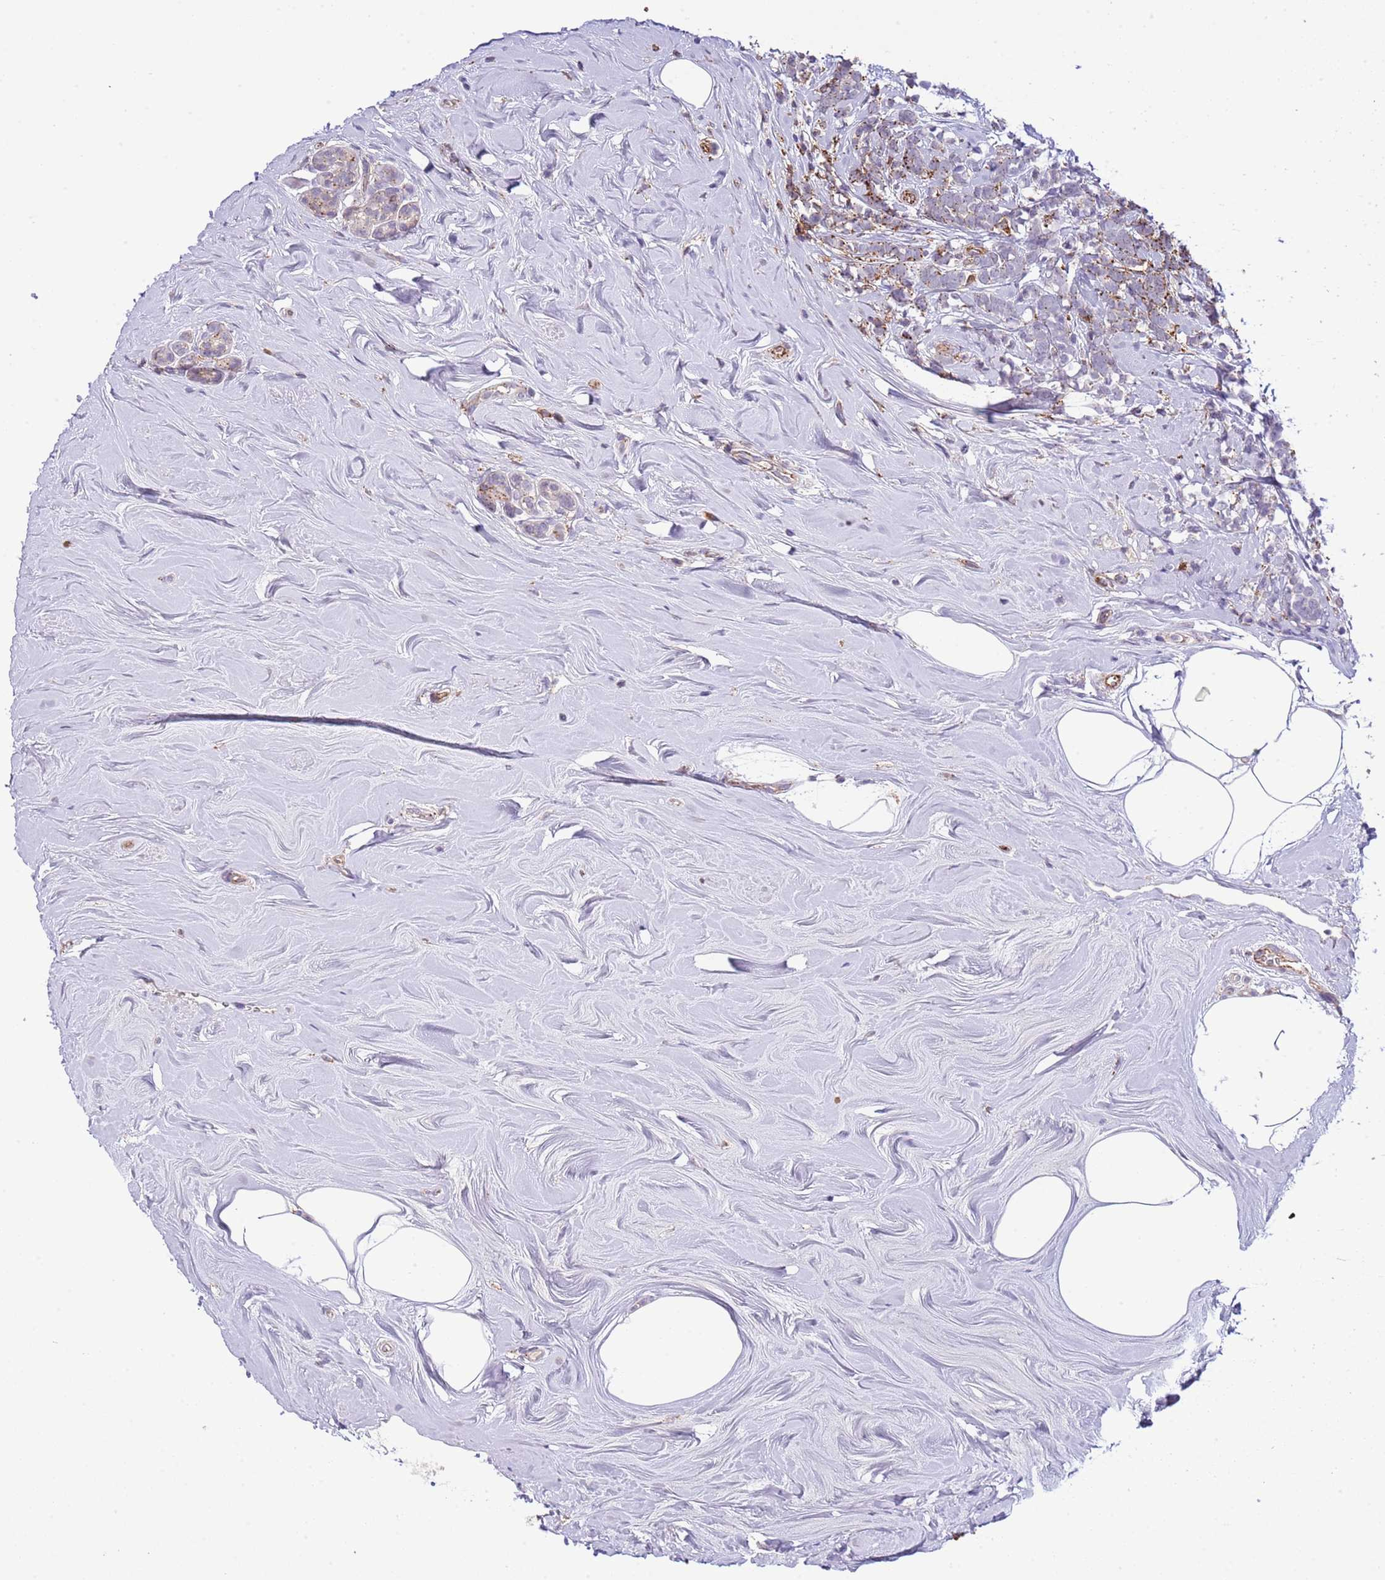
{"staining": {"intensity": "moderate", "quantity": "<25%", "location": "cytoplasmic/membranous"}, "tissue": "breast cancer", "cell_type": "Tumor cells", "image_type": "cancer", "snomed": [{"axis": "morphology", "description": "Lobular carcinoma"}, {"axis": "topography", "description": "Breast"}], "caption": "The histopathology image shows immunohistochemical staining of breast cancer (lobular carcinoma). There is moderate cytoplasmic/membranous staining is identified in about <25% of tumor cells.", "gene": "ABHD17A", "patient": {"sex": "female", "age": 58}}